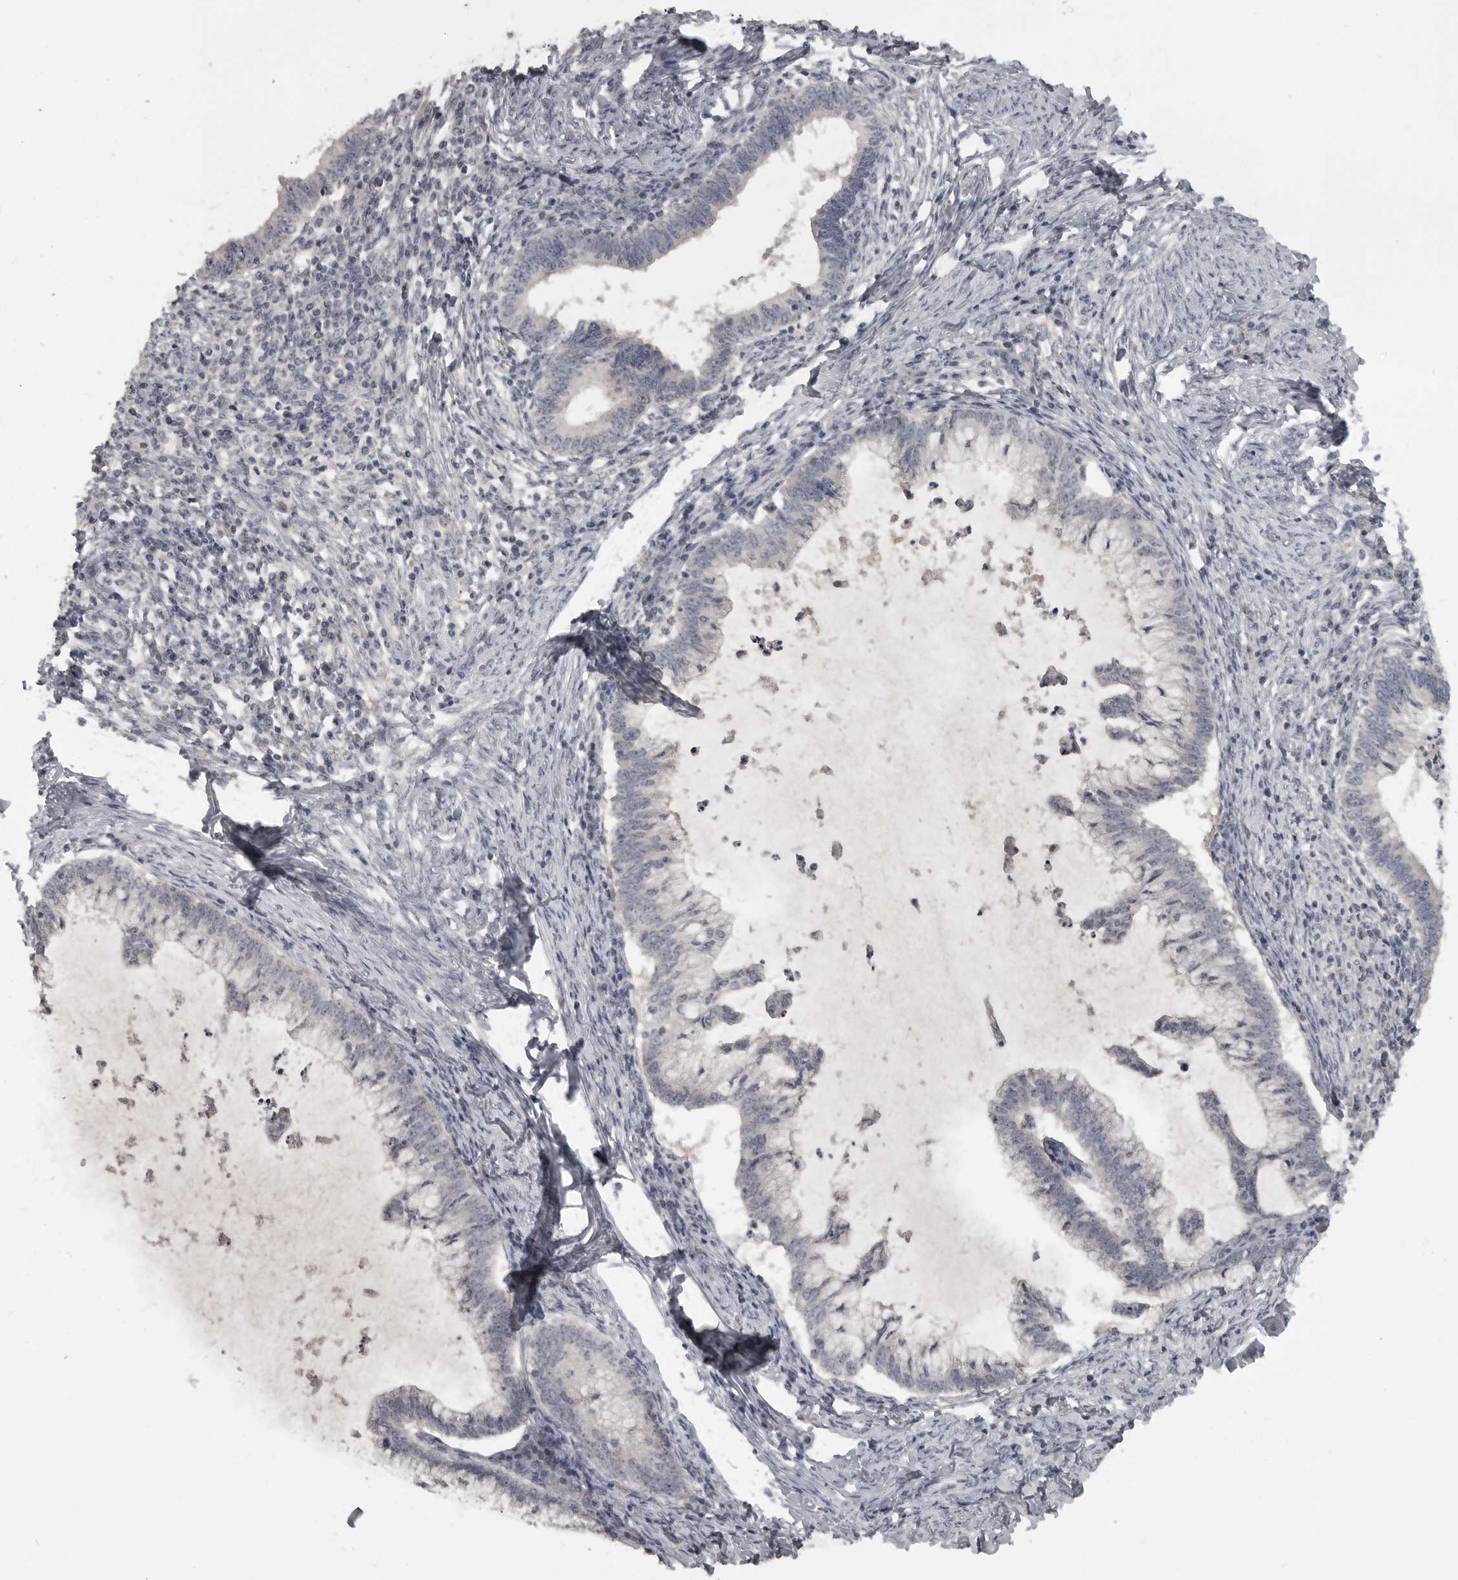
{"staining": {"intensity": "negative", "quantity": "none", "location": "none"}, "tissue": "cervical cancer", "cell_type": "Tumor cells", "image_type": "cancer", "snomed": [{"axis": "morphology", "description": "Adenocarcinoma, NOS"}, {"axis": "topography", "description": "Cervix"}], "caption": "Cervical cancer was stained to show a protein in brown. There is no significant expression in tumor cells.", "gene": "MRTO4", "patient": {"sex": "female", "age": 36}}